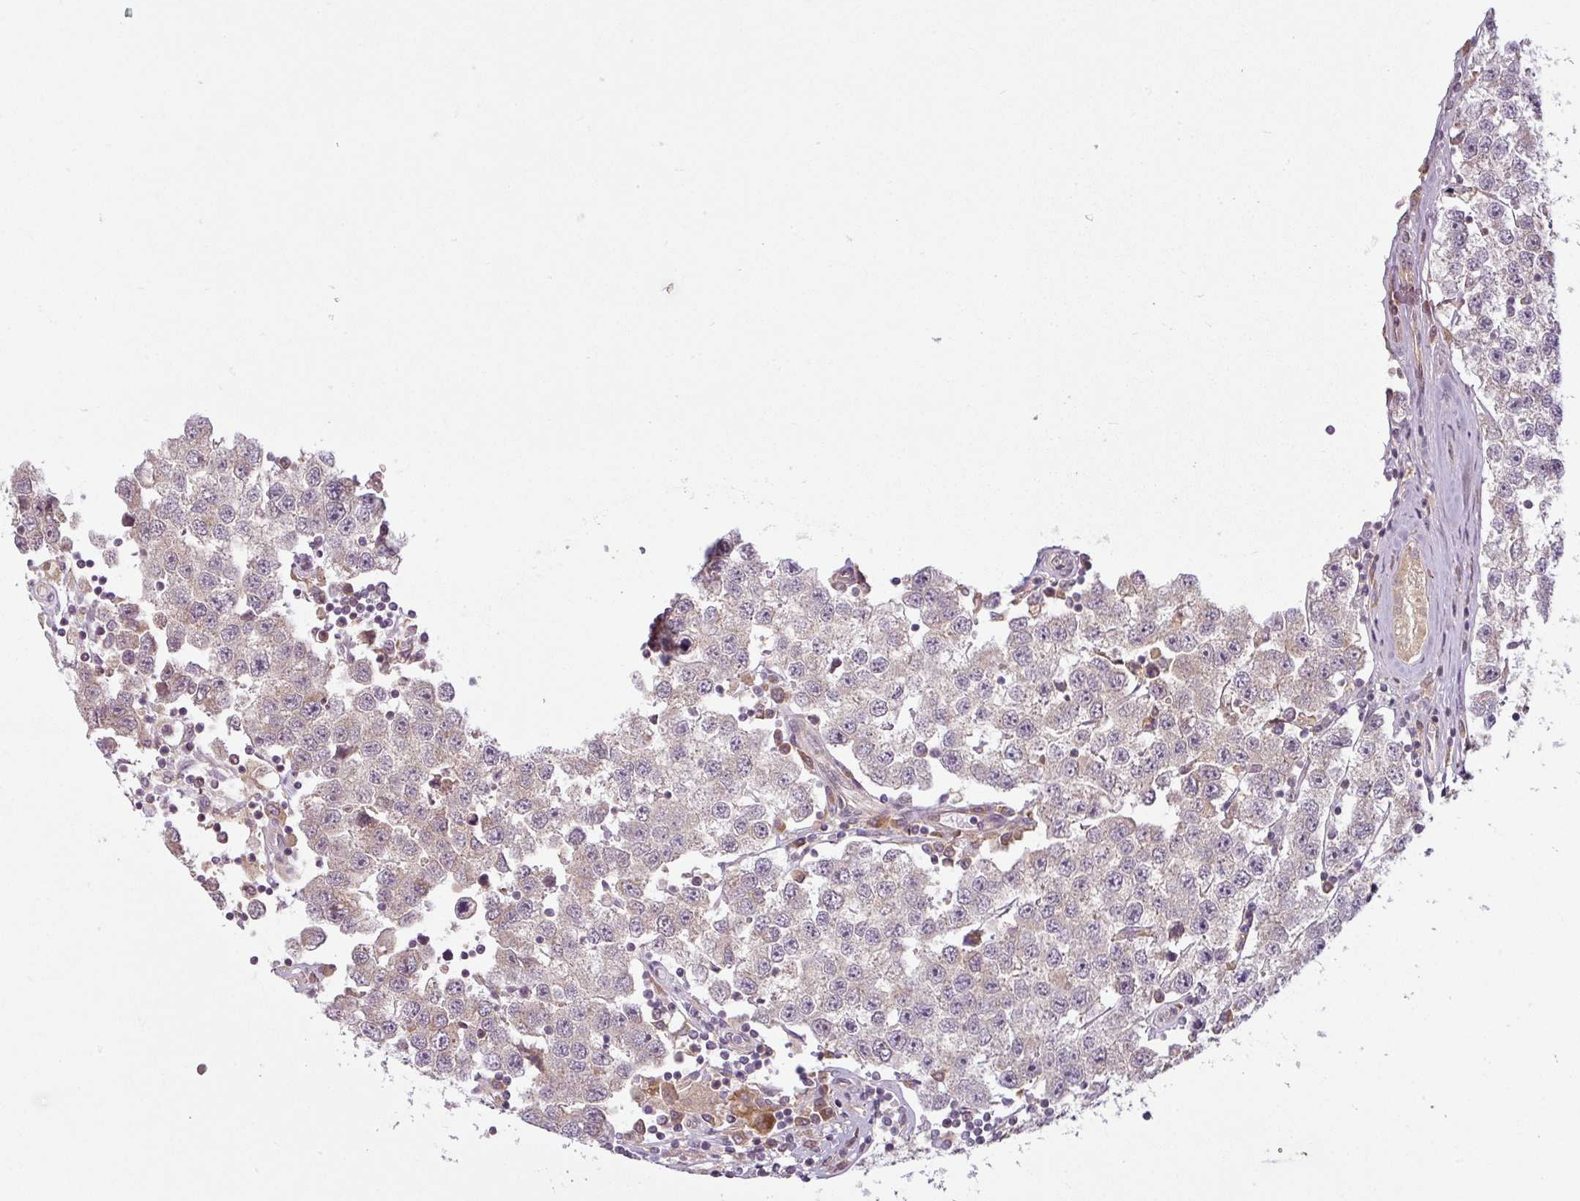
{"staining": {"intensity": "weak", "quantity": "<25%", "location": "cytoplasmic/membranous"}, "tissue": "testis cancer", "cell_type": "Tumor cells", "image_type": "cancer", "snomed": [{"axis": "morphology", "description": "Seminoma, NOS"}, {"axis": "topography", "description": "Testis"}], "caption": "High magnification brightfield microscopy of testis seminoma stained with DAB (brown) and counterstained with hematoxylin (blue): tumor cells show no significant expression.", "gene": "RNF31", "patient": {"sex": "male", "age": 34}}